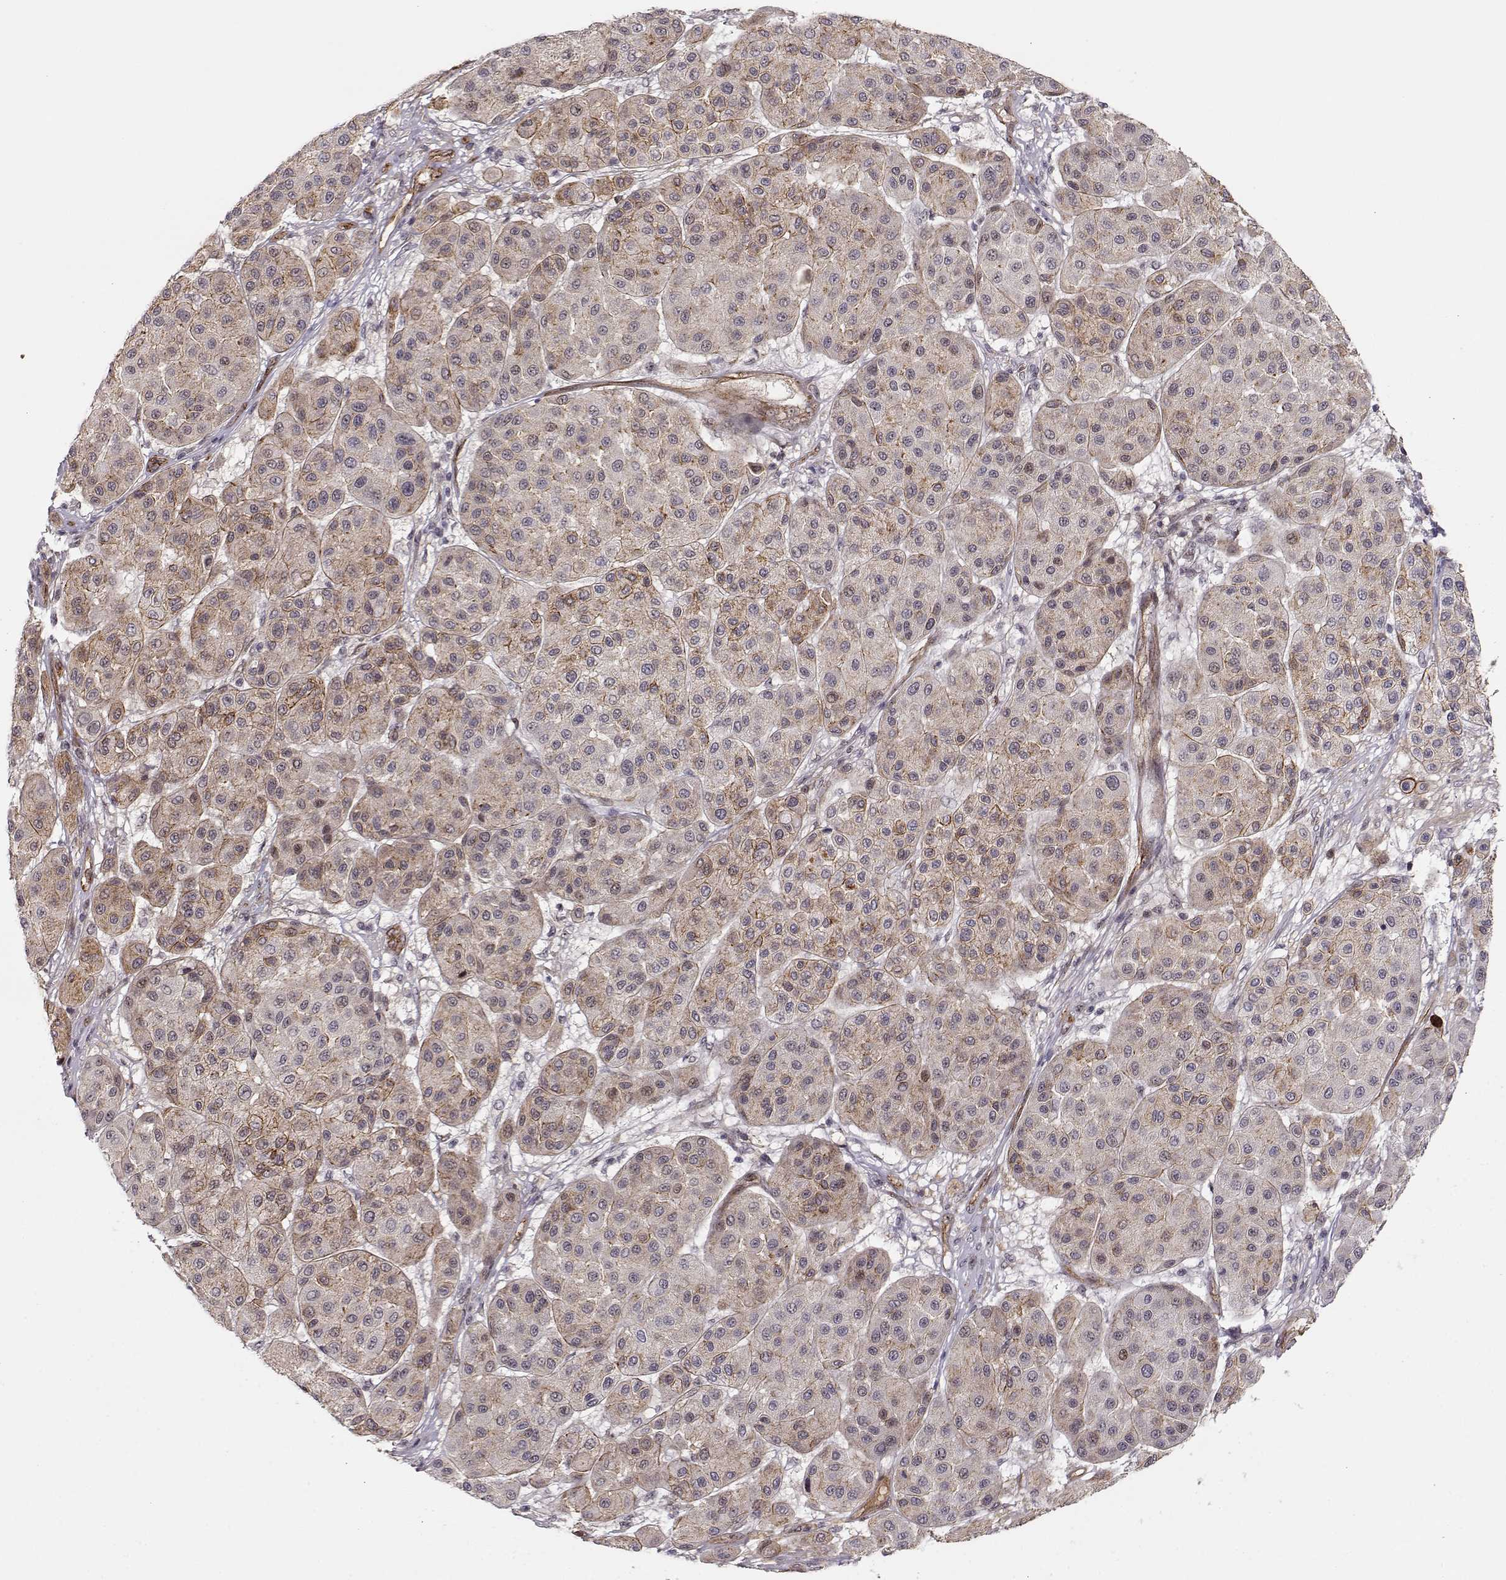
{"staining": {"intensity": "moderate", "quantity": "<25%", "location": "cytoplasmic/membranous"}, "tissue": "melanoma", "cell_type": "Tumor cells", "image_type": "cancer", "snomed": [{"axis": "morphology", "description": "Malignant melanoma, Metastatic site"}, {"axis": "topography", "description": "Smooth muscle"}], "caption": "Malignant melanoma (metastatic site) stained with a brown dye demonstrates moderate cytoplasmic/membranous positive positivity in about <25% of tumor cells.", "gene": "CIR1", "patient": {"sex": "male", "age": 41}}